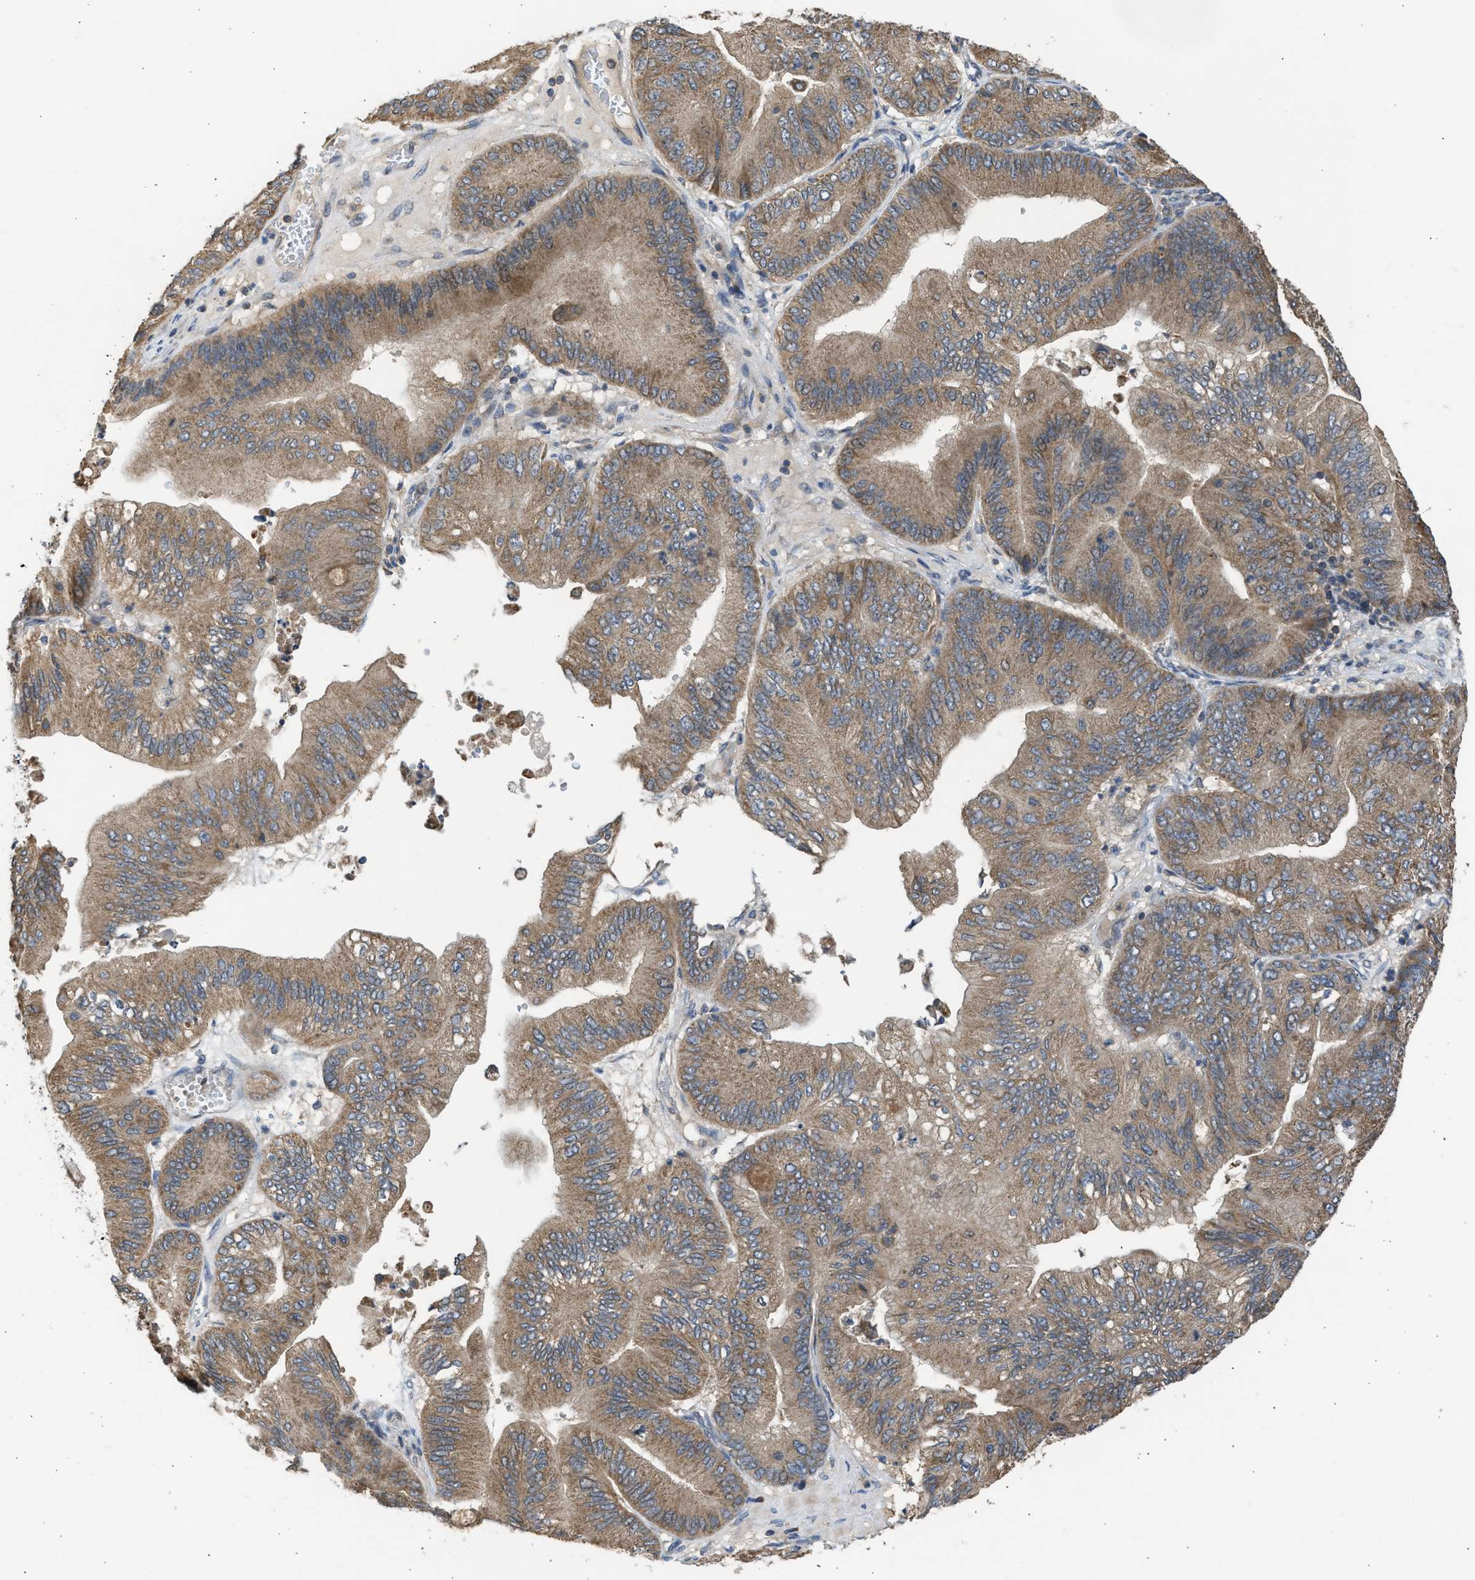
{"staining": {"intensity": "moderate", "quantity": ">75%", "location": "cytoplasmic/membranous"}, "tissue": "ovarian cancer", "cell_type": "Tumor cells", "image_type": "cancer", "snomed": [{"axis": "morphology", "description": "Cystadenocarcinoma, mucinous, NOS"}, {"axis": "topography", "description": "Ovary"}], "caption": "Ovarian mucinous cystadenocarcinoma tissue displays moderate cytoplasmic/membranous staining in about >75% of tumor cells, visualized by immunohistochemistry. (Stains: DAB in brown, nuclei in blue, Microscopy: brightfield microscopy at high magnification).", "gene": "CYP1A1", "patient": {"sex": "female", "age": 61}}